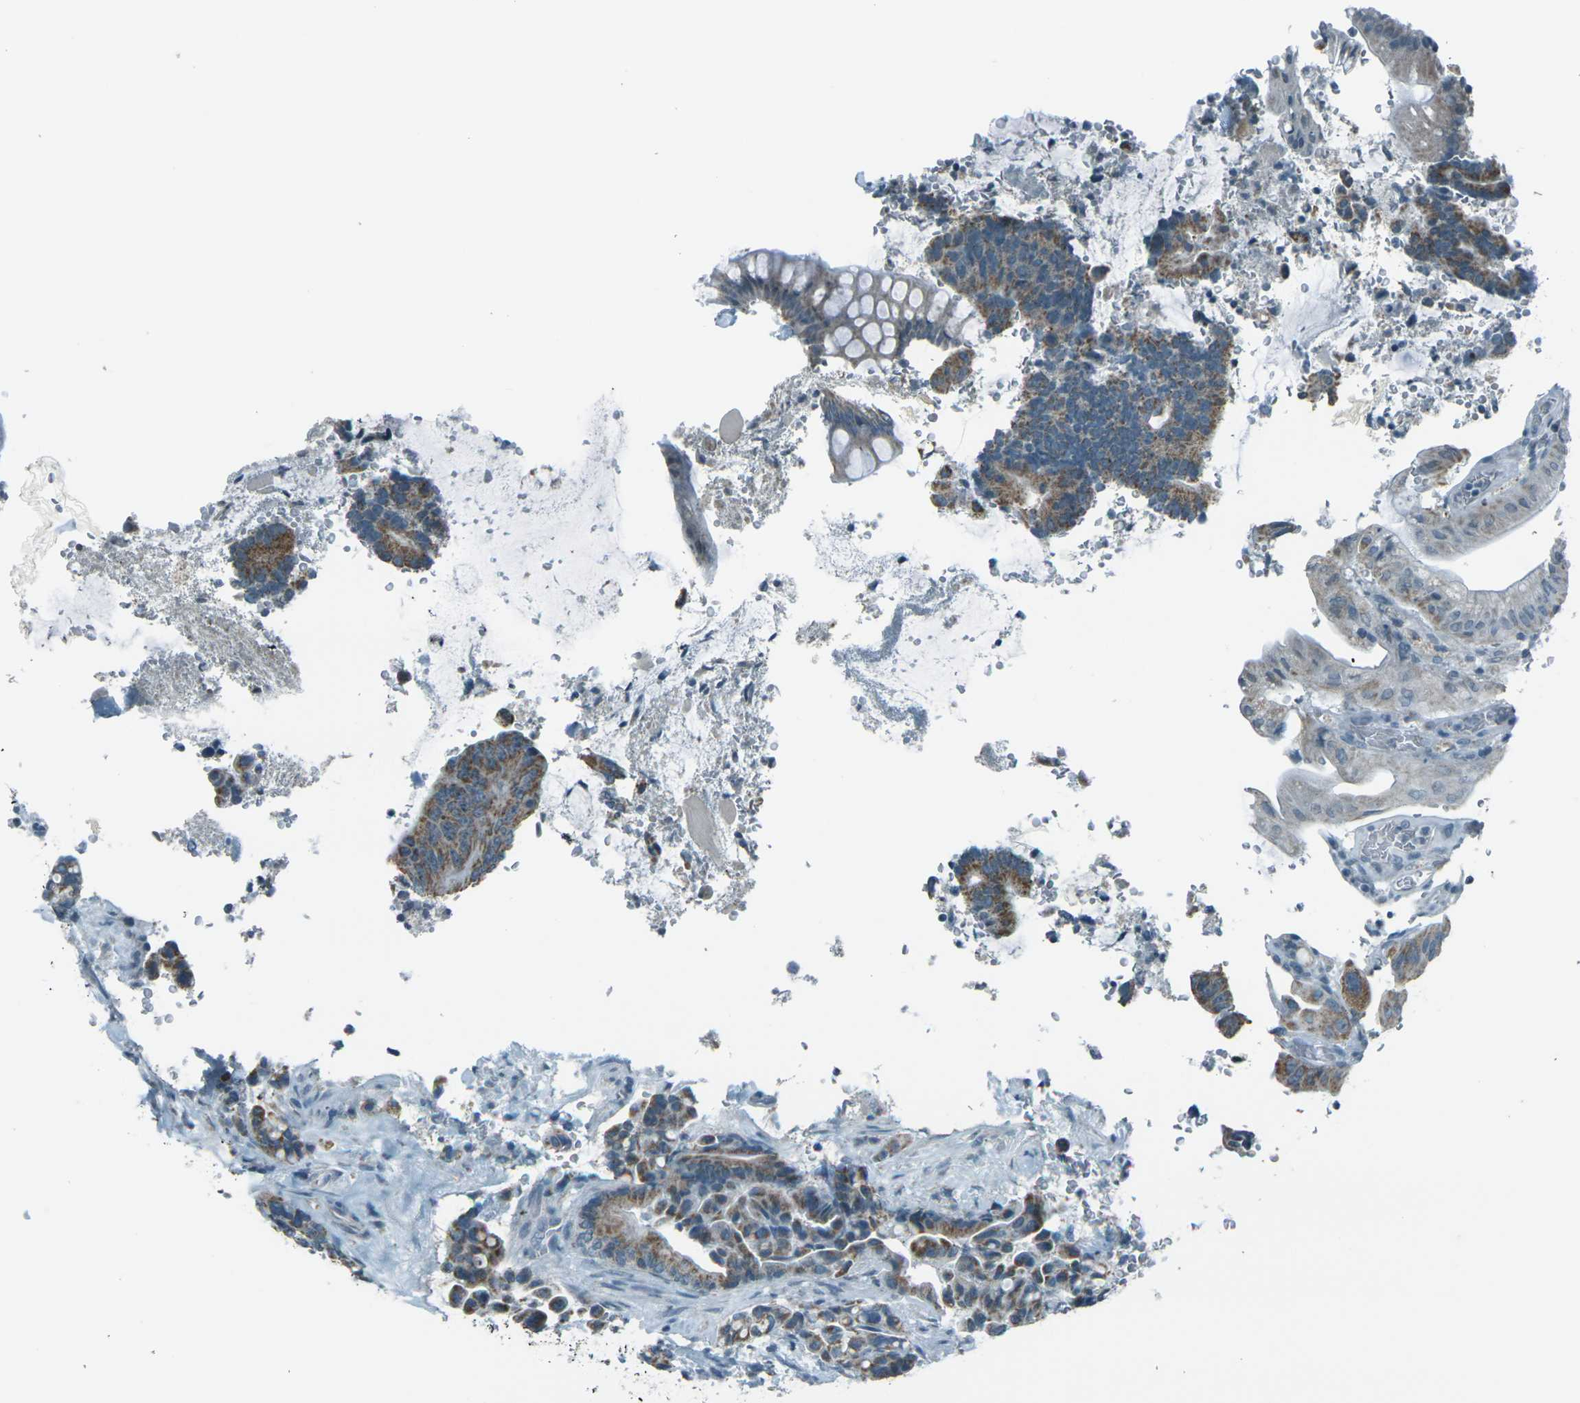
{"staining": {"intensity": "moderate", "quantity": ">75%", "location": "cytoplasmic/membranous"}, "tissue": "colorectal cancer", "cell_type": "Tumor cells", "image_type": "cancer", "snomed": [{"axis": "morphology", "description": "Normal tissue, NOS"}, {"axis": "morphology", "description": "Adenocarcinoma, NOS"}, {"axis": "topography", "description": "Colon"}], "caption": "Moderate cytoplasmic/membranous staining is identified in about >75% of tumor cells in colorectal adenocarcinoma.", "gene": "H2BC1", "patient": {"sex": "male", "age": 82}}